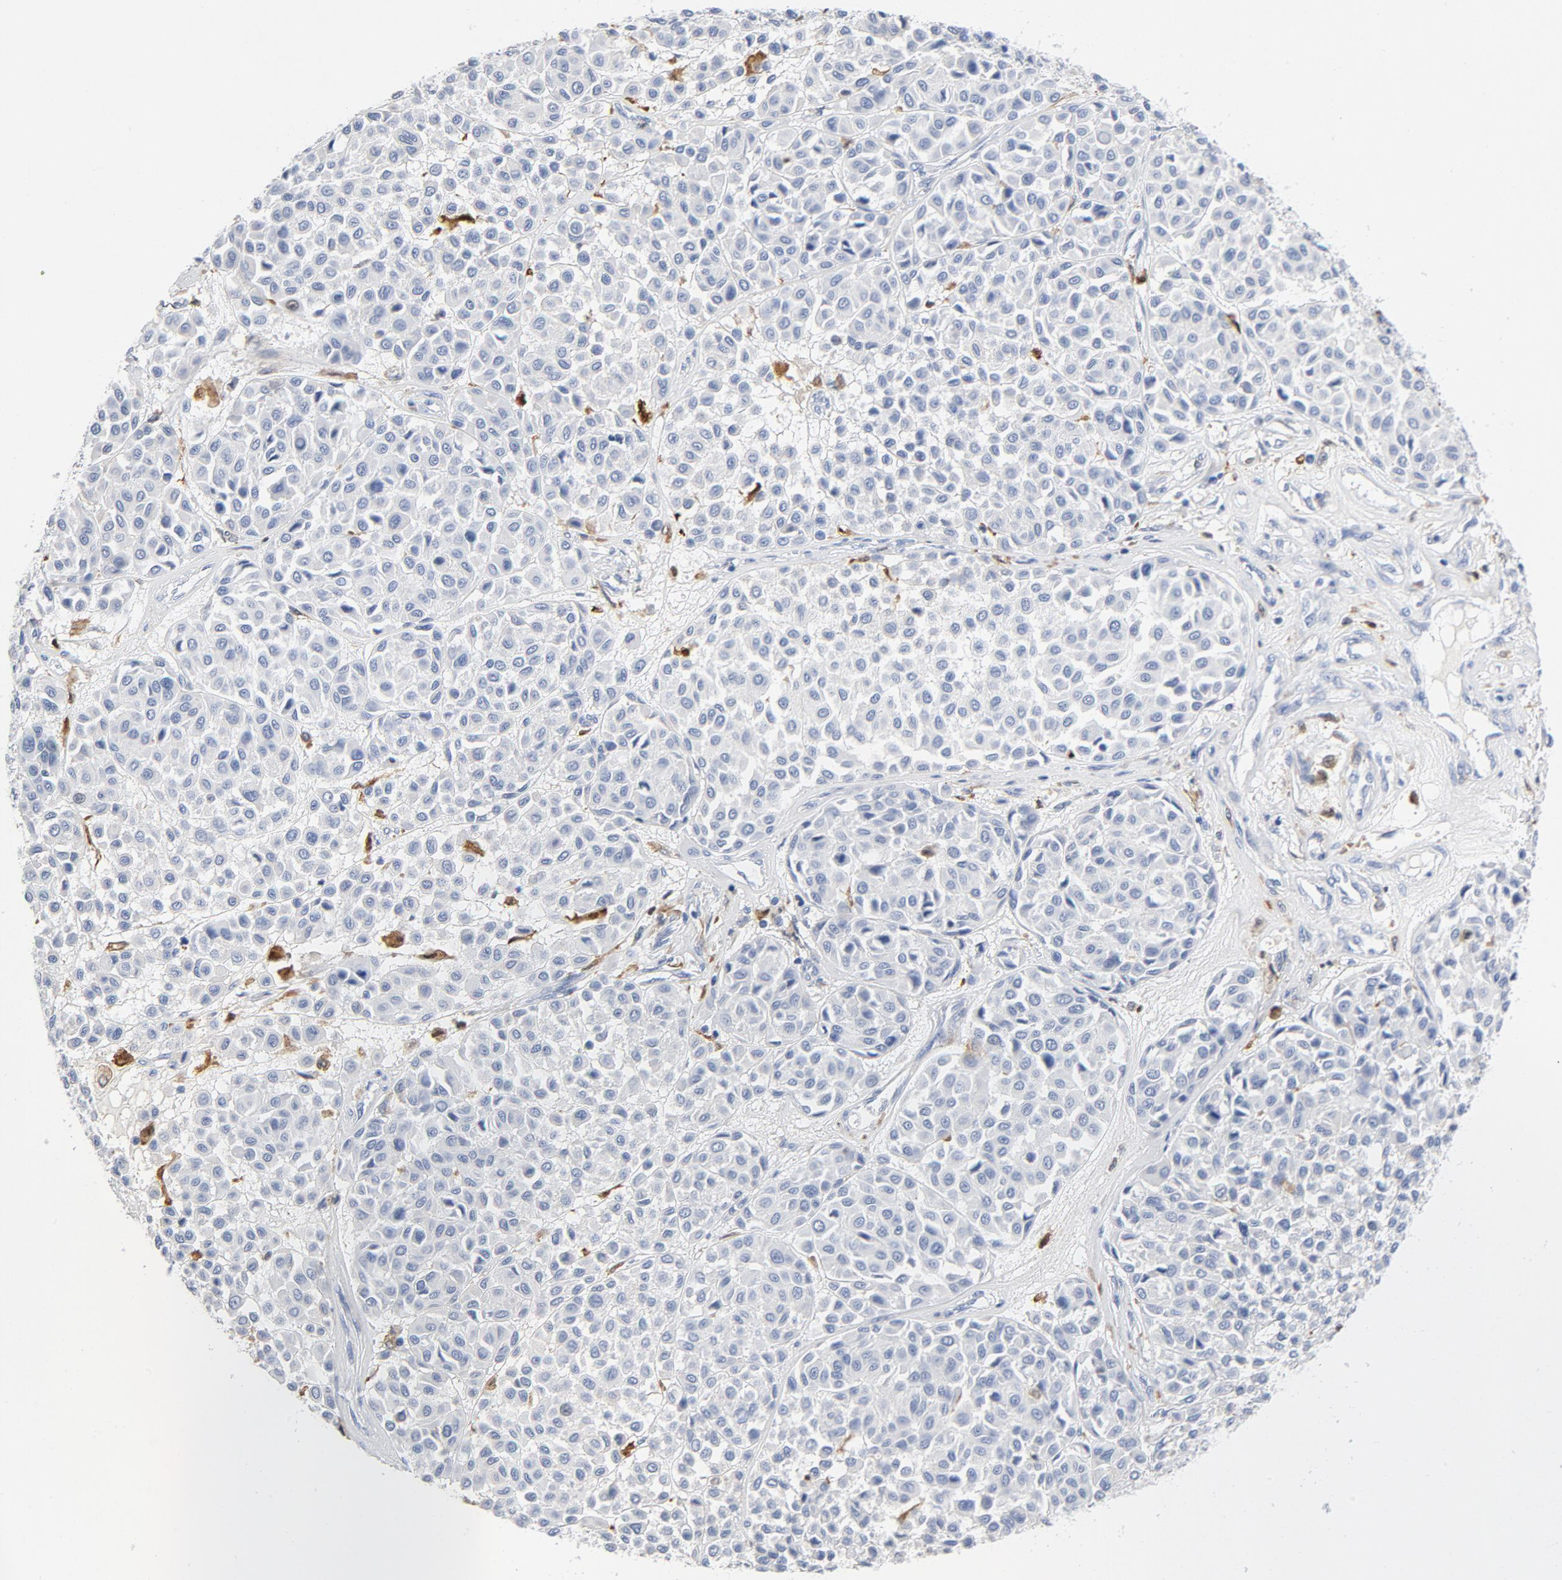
{"staining": {"intensity": "negative", "quantity": "none", "location": "none"}, "tissue": "melanoma", "cell_type": "Tumor cells", "image_type": "cancer", "snomed": [{"axis": "morphology", "description": "Malignant melanoma, Metastatic site"}, {"axis": "topography", "description": "Soft tissue"}], "caption": "Tumor cells are negative for brown protein staining in melanoma.", "gene": "NCF1", "patient": {"sex": "male", "age": 41}}